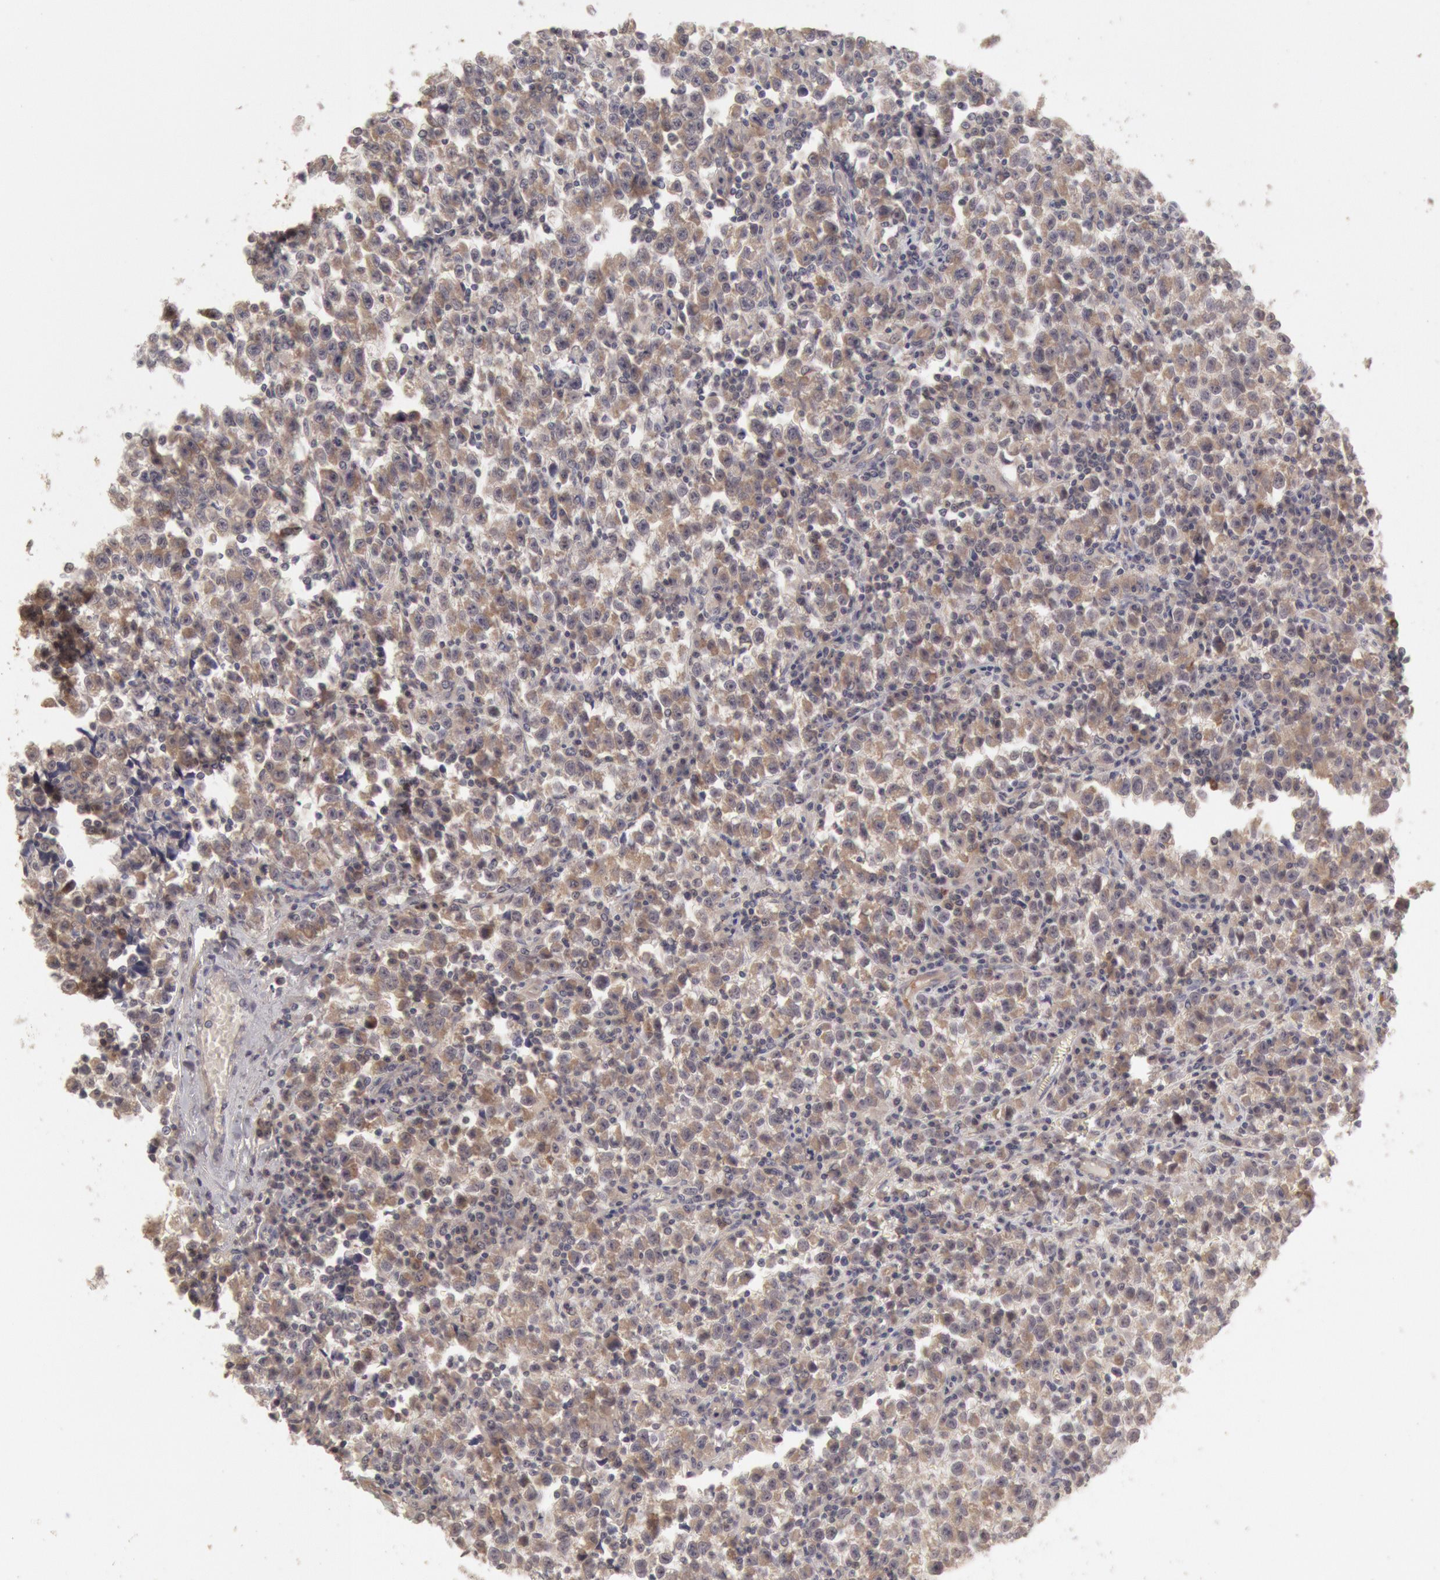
{"staining": {"intensity": "weak", "quantity": ">75%", "location": "cytoplasmic/membranous"}, "tissue": "testis cancer", "cell_type": "Tumor cells", "image_type": "cancer", "snomed": [{"axis": "morphology", "description": "Seminoma, NOS"}, {"axis": "topography", "description": "Testis"}], "caption": "High-power microscopy captured an IHC histopathology image of testis seminoma, revealing weak cytoplasmic/membranous staining in approximately >75% of tumor cells. The staining was performed using DAB to visualize the protein expression in brown, while the nuclei were stained in blue with hematoxylin (Magnification: 20x).", "gene": "ZFP36L1", "patient": {"sex": "male", "age": 35}}